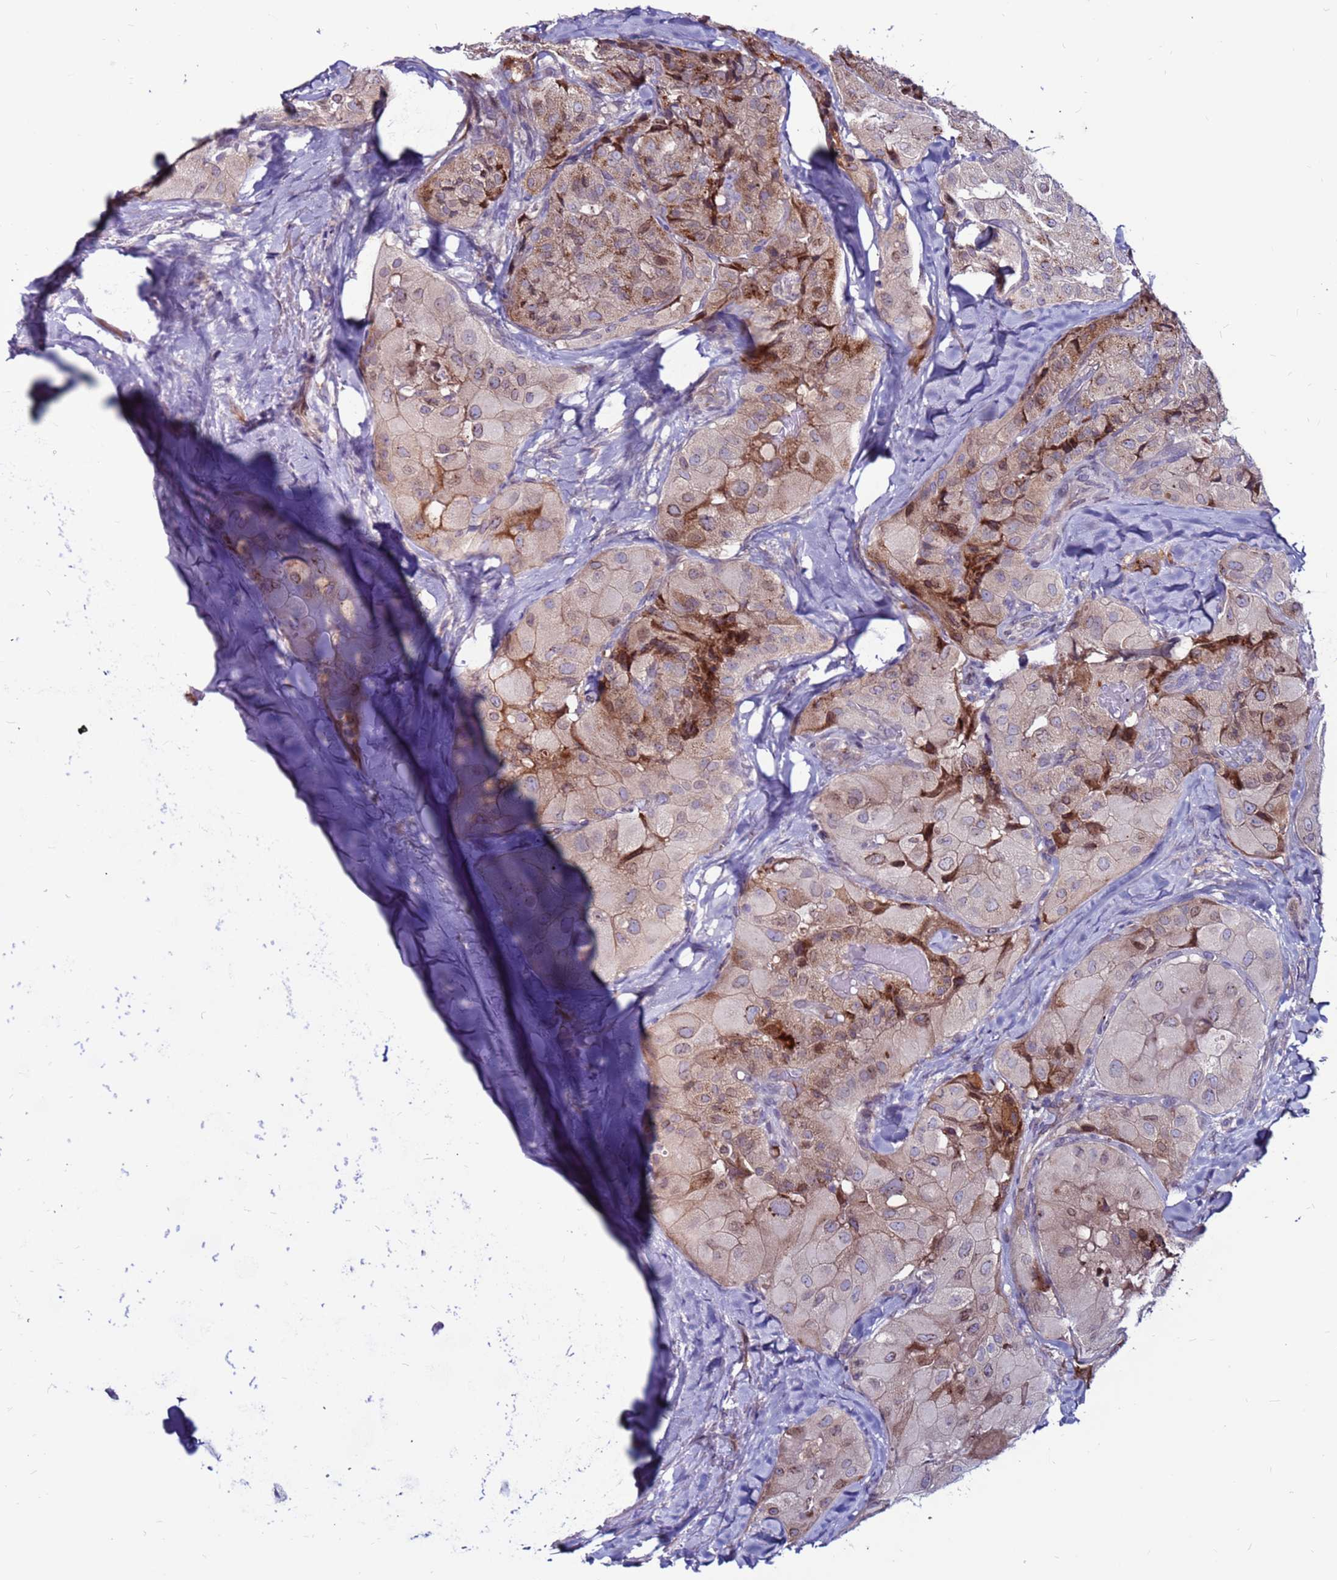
{"staining": {"intensity": "moderate", "quantity": "<25%", "location": "cytoplasmic/membranous,nuclear"}, "tissue": "thyroid cancer", "cell_type": "Tumor cells", "image_type": "cancer", "snomed": [{"axis": "morphology", "description": "Normal tissue, NOS"}, {"axis": "morphology", "description": "Papillary adenocarcinoma, NOS"}, {"axis": "topography", "description": "Thyroid gland"}], "caption": "Human thyroid cancer stained for a protein (brown) exhibits moderate cytoplasmic/membranous and nuclear positive staining in about <25% of tumor cells.", "gene": "CCDC71", "patient": {"sex": "female", "age": 59}}